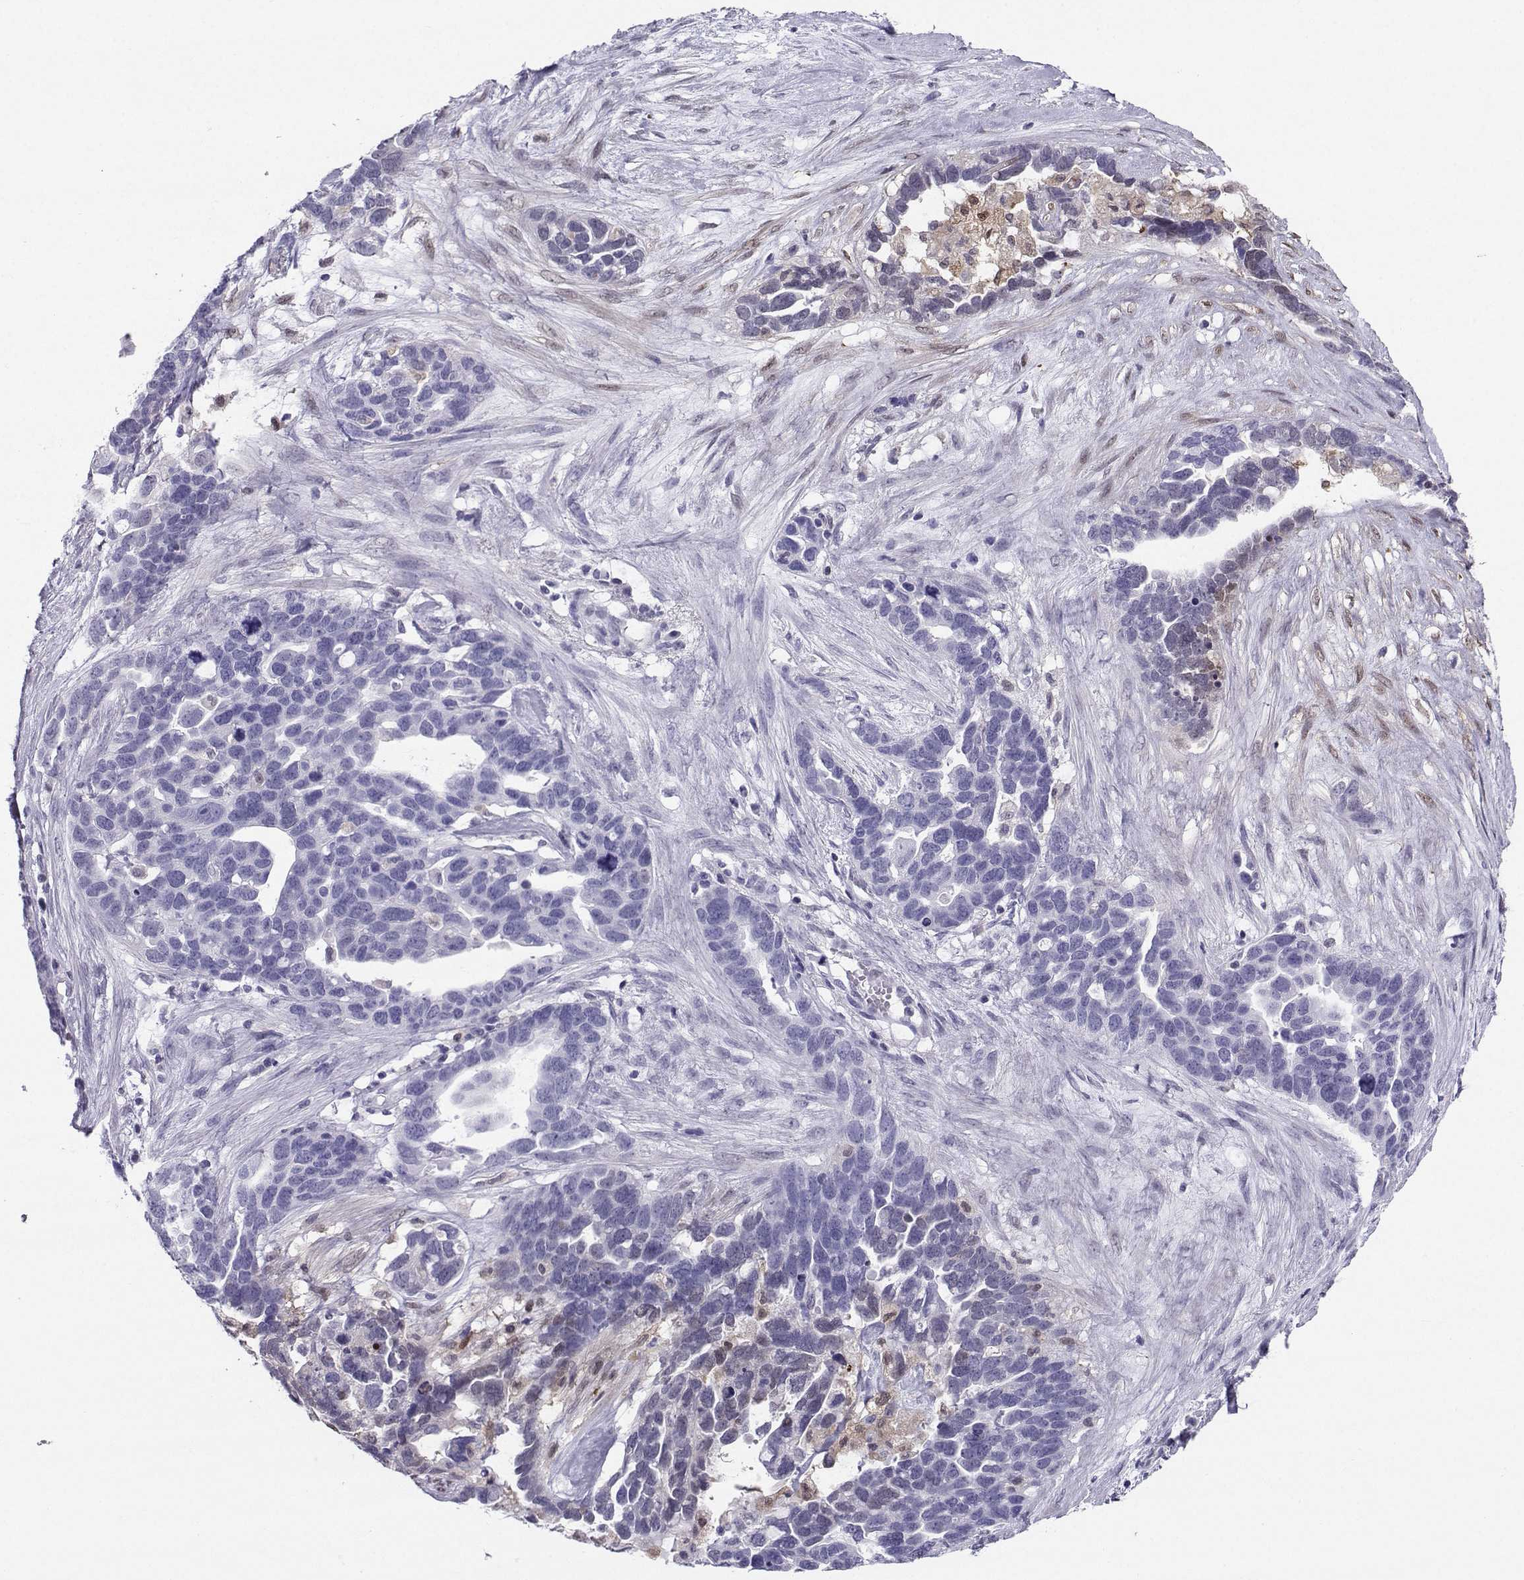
{"staining": {"intensity": "negative", "quantity": "none", "location": "none"}, "tissue": "ovarian cancer", "cell_type": "Tumor cells", "image_type": "cancer", "snomed": [{"axis": "morphology", "description": "Cystadenocarcinoma, serous, NOS"}, {"axis": "topography", "description": "Ovary"}], "caption": "The immunohistochemistry (IHC) micrograph has no significant staining in tumor cells of ovarian cancer tissue.", "gene": "PGK1", "patient": {"sex": "female", "age": 54}}